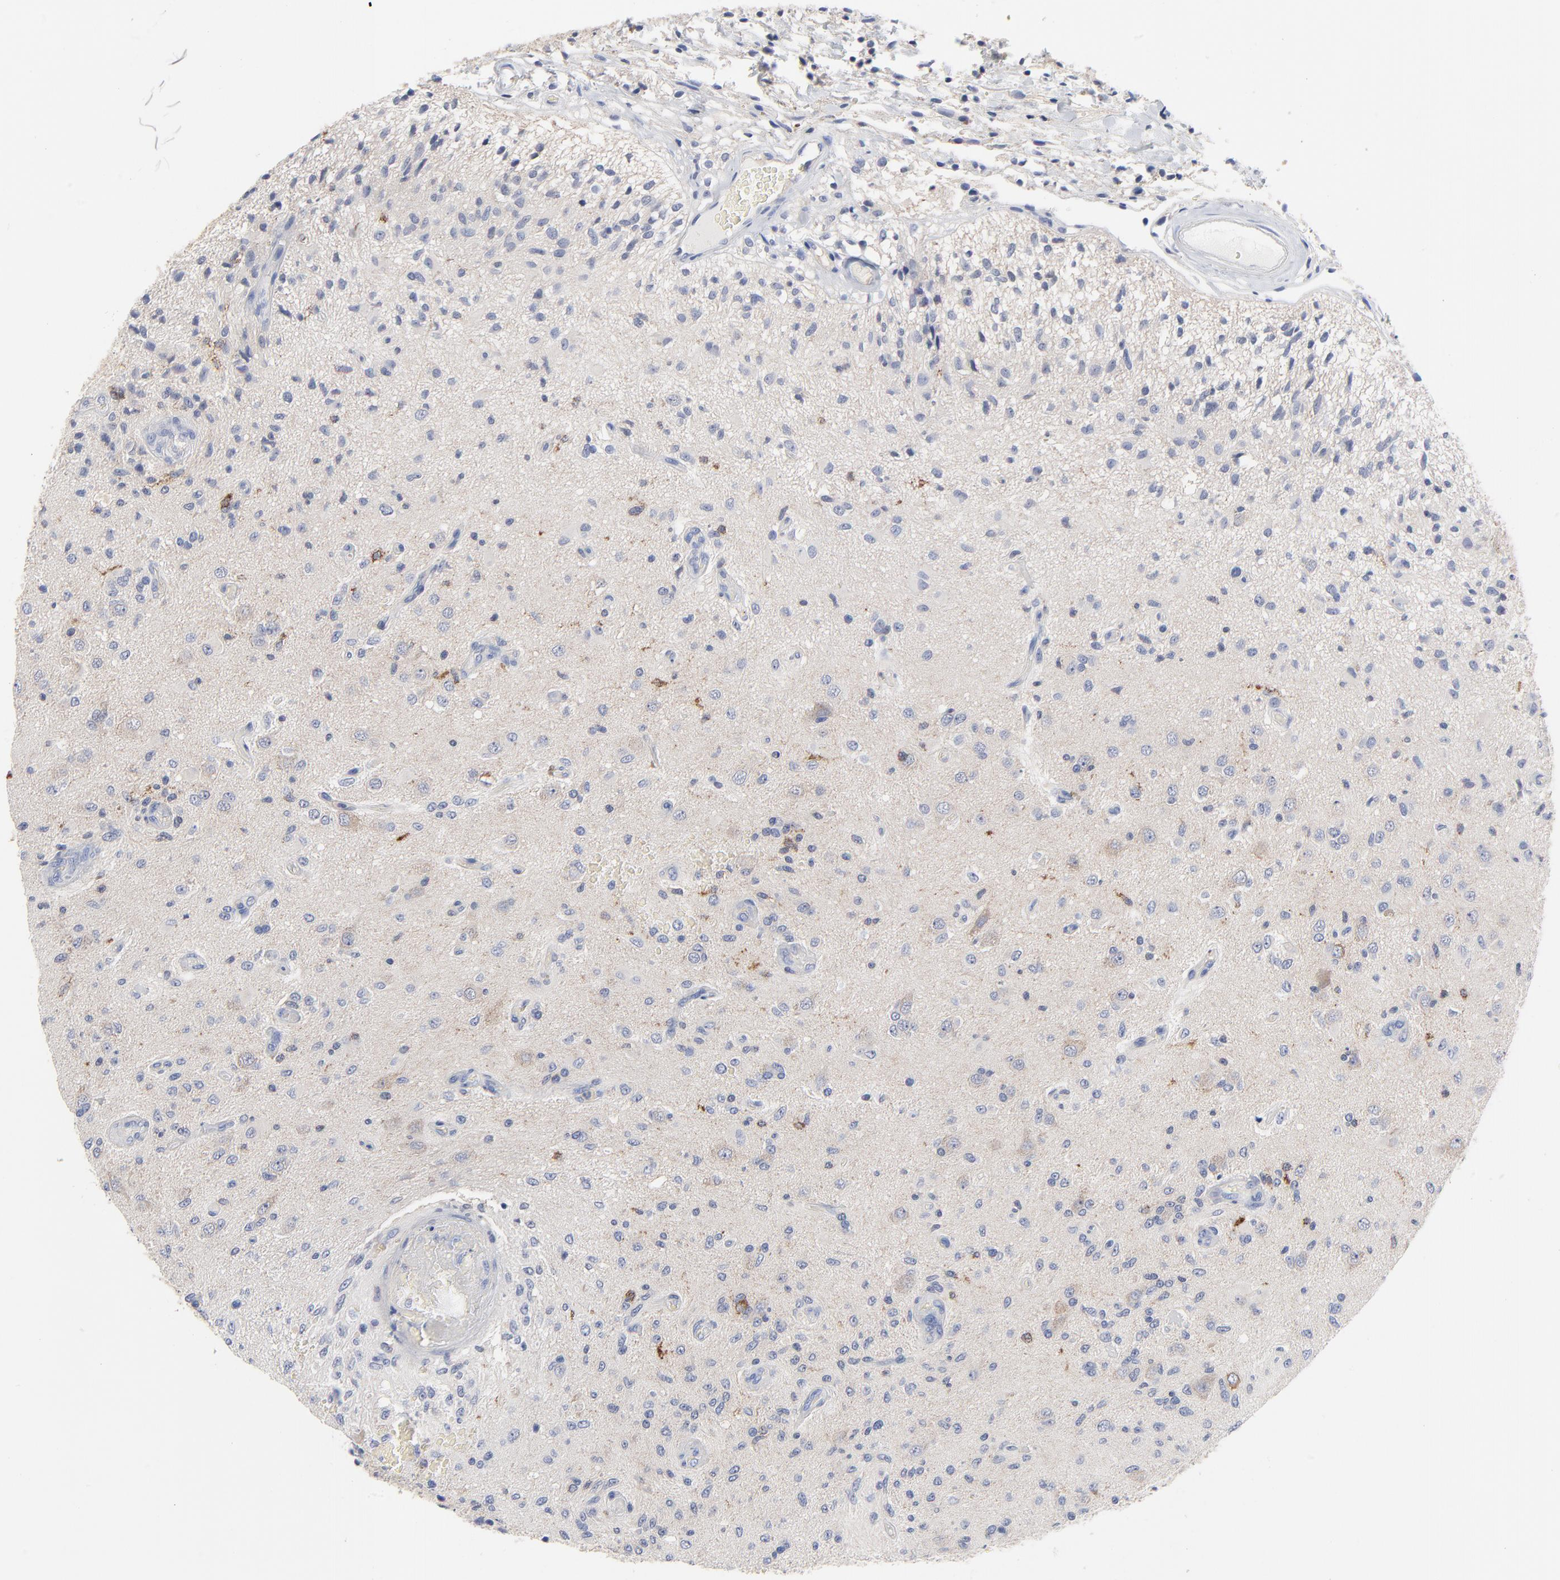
{"staining": {"intensity": "weak", "quantity": "<25%", "location": "cytoplasmic/membranous"}, "tissue": "glioma", "cell_type": "Tumor cells", "image_type": "cancer", "snomed": [{"axis": "morphology", "description": "Normal tissue, NOS"}, {"axis": "morphology", "description": "Glioma, malignant, High grade"}, {"axis": "topography", "description": "Cerebral cortex"}], "caption": "Tumor cells show no significant staining in glioma.", "gene": "CAB39L", "patient": {"sex": "male", "age": 77}}